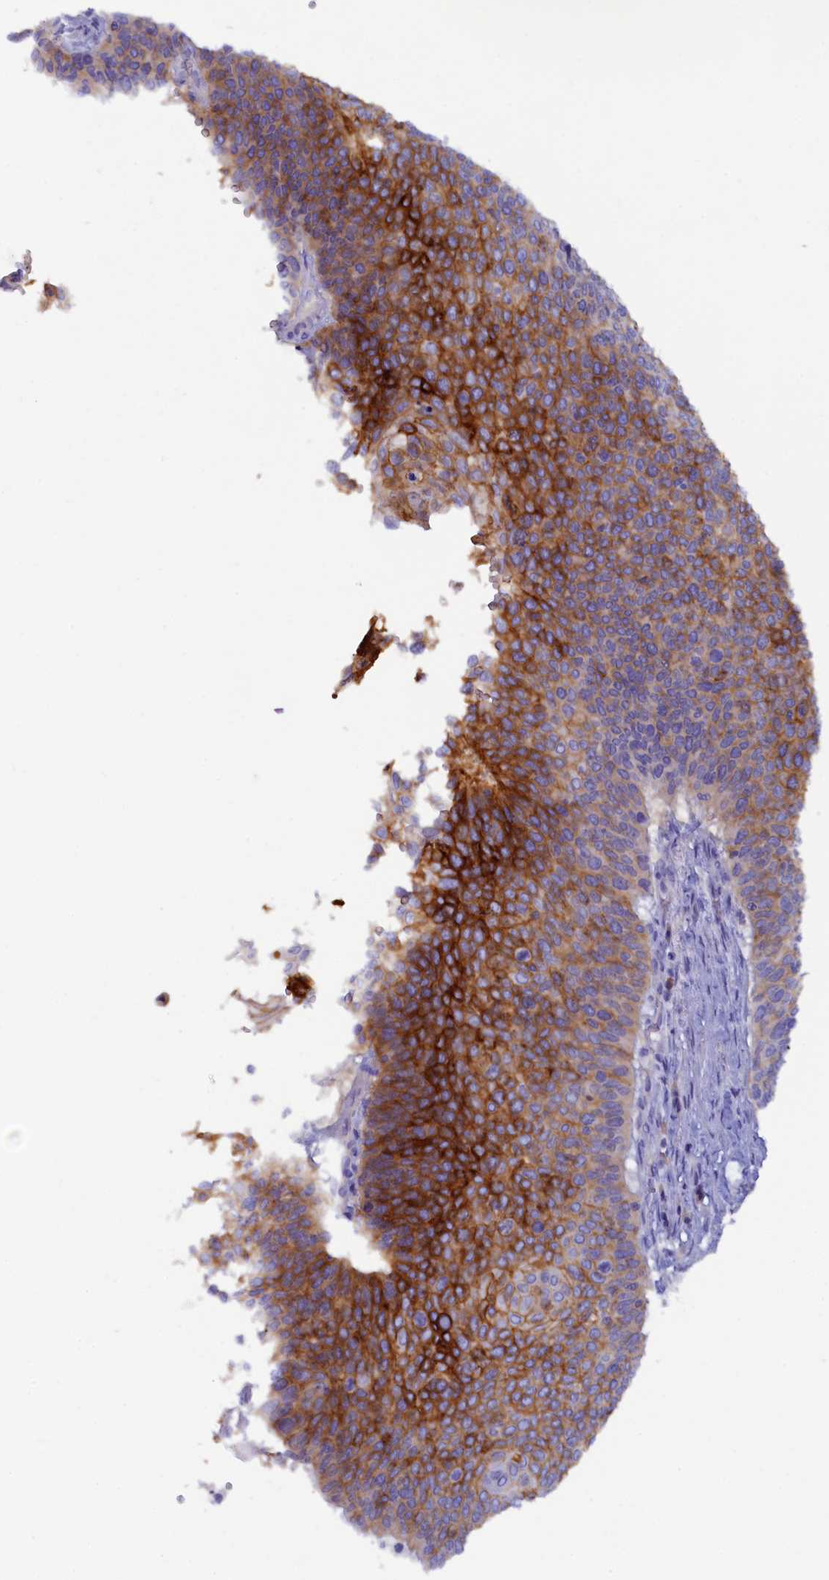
{"staining": {"intensity": "strong", "quantity": ">75%", "location": "cytoplasmic/membranous"}, "tissue": "cervical cancer", "cell_type": "Tumor cells", "image_type": "cancer", "snomed": [{"axis": "morphology", "description": "Squamous cell carcinoma, NOS"}, {"axis": "topography", "description": "Cervix"}], "caption": "Approximately >75% of tumor cells in cervical cancer (squamous cell carcinoma) demonstrate strong cytoplasmic/membranous protein staining as visualized by brown immunohistochemical staining.", "gene": "MYADML2", "patient": {"sex": "female", "age": 39}}